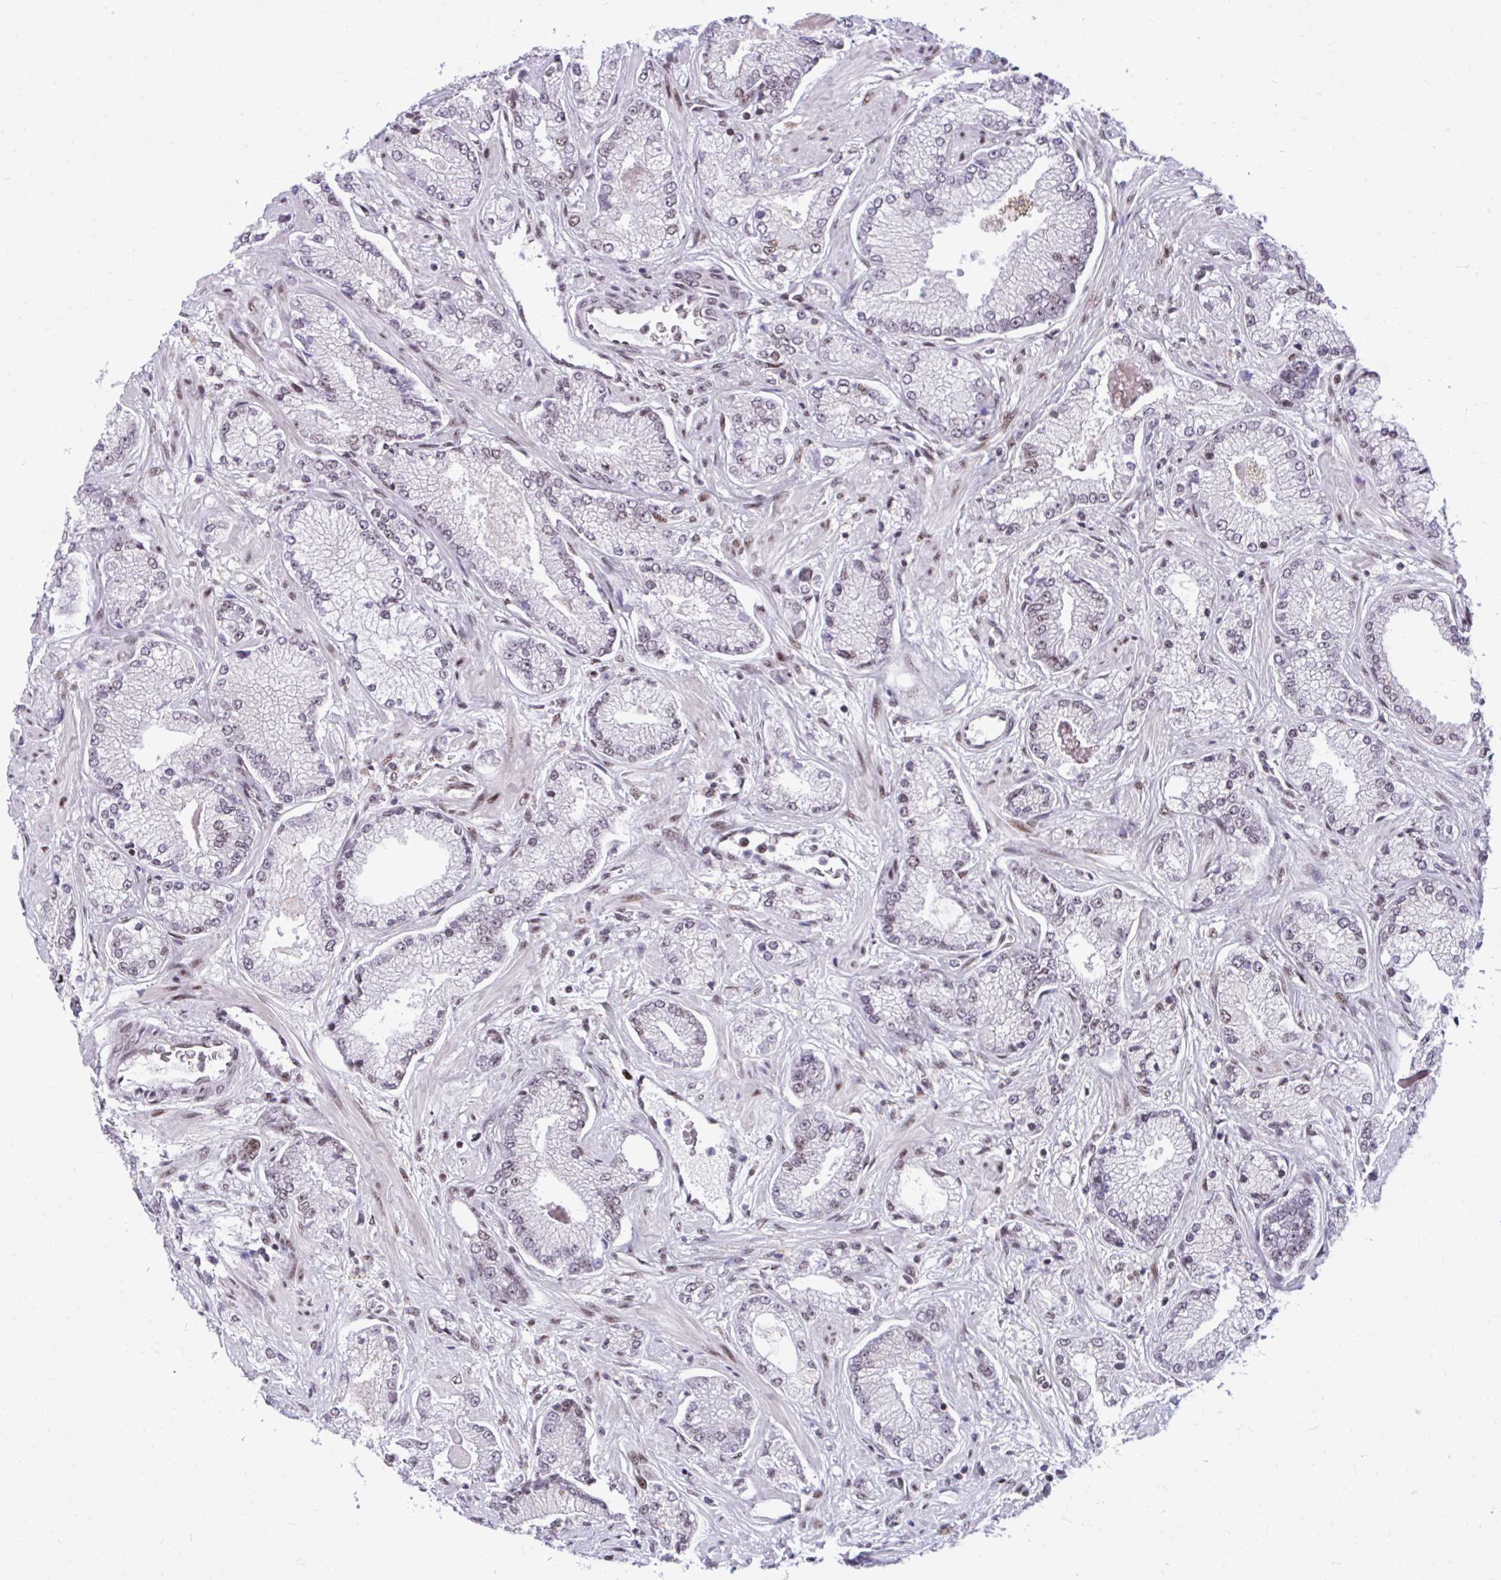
{"staining": {"intensity": "weak", "quantity": "<25%", "location": "nuclear"}, "tissue": "prostate cancer", "cell_type": "Tumor cells", "image_type": "cancer", "snomed": [{"axis": "morphology", "description": "Normal tissue, NOS"}, {"axis": "morphology", "description": "Adenocarcinoma, High grade"}, {"axis": "topography", "description": "Prostate"}, {"axis": "topography", "description": "Peripheral nerve tissue"}], "caption": "This is an IHC histopathology image of human high-grade adenocarcinoma (prostate). There is no positivity in tumor cells.", "gene": "CDYL", "patient": {"sex": "male", "age": 68}}